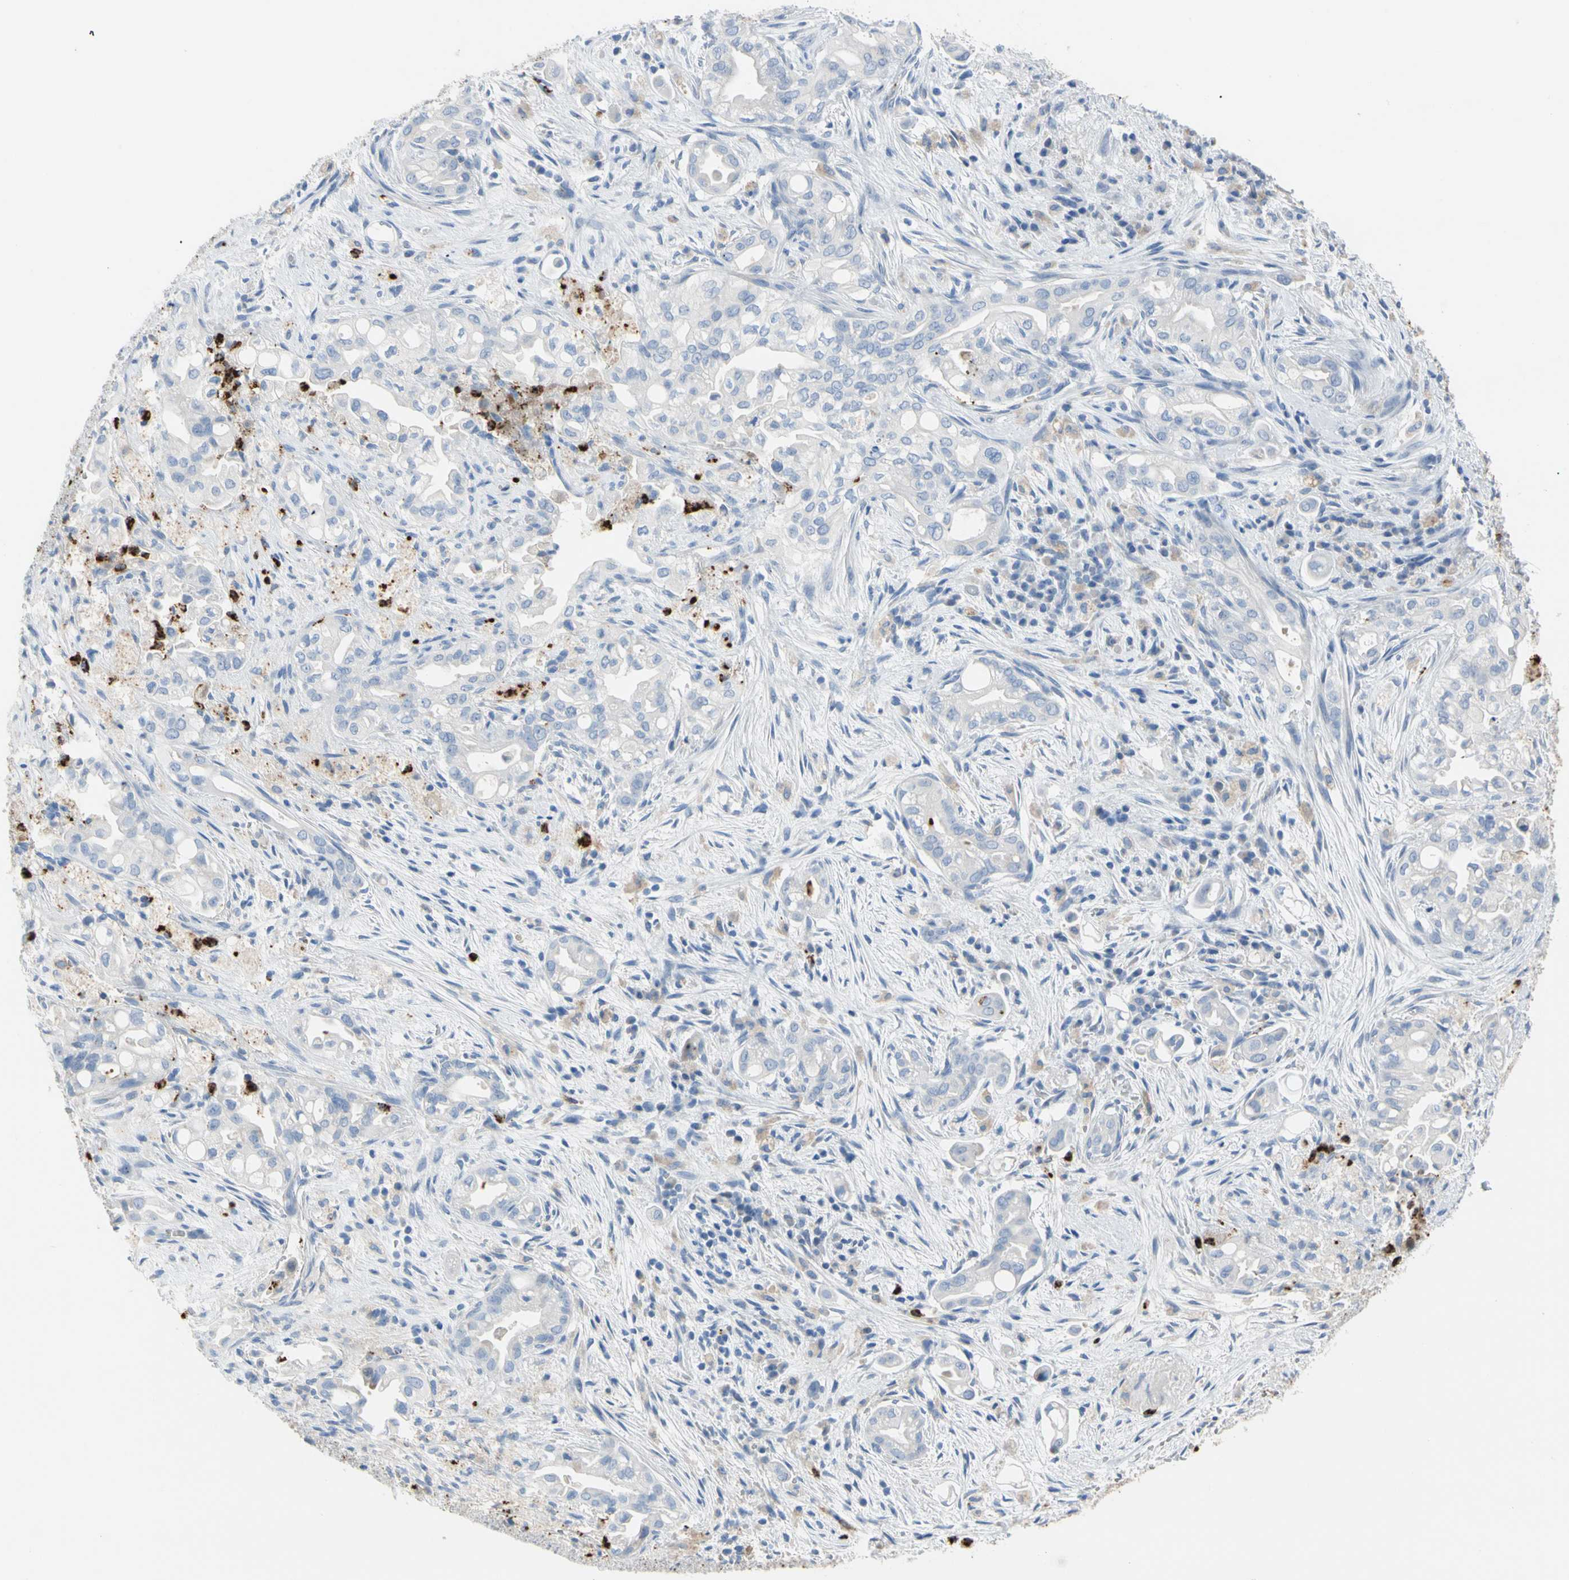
{"staining": {"intensity": "negative", "quantity": "none", "location": "none"}, "tissue": "liver cancer", "cell_type": "Tumor cells", "image_type": "cancer", "snomed": [{"axis": "morphology", "description": "Cholangiocarcinoma"}, {"axis": "topography", "description": "Liver"}], "caption": "Tumor cells are negative for brown protein staining in liver cholangiocarcinoma. (DAB immunohistochemistry with hematoxylin counter stain).", "gene": "CLEC4A", "patient": {"sex": "female", "age": 68}}